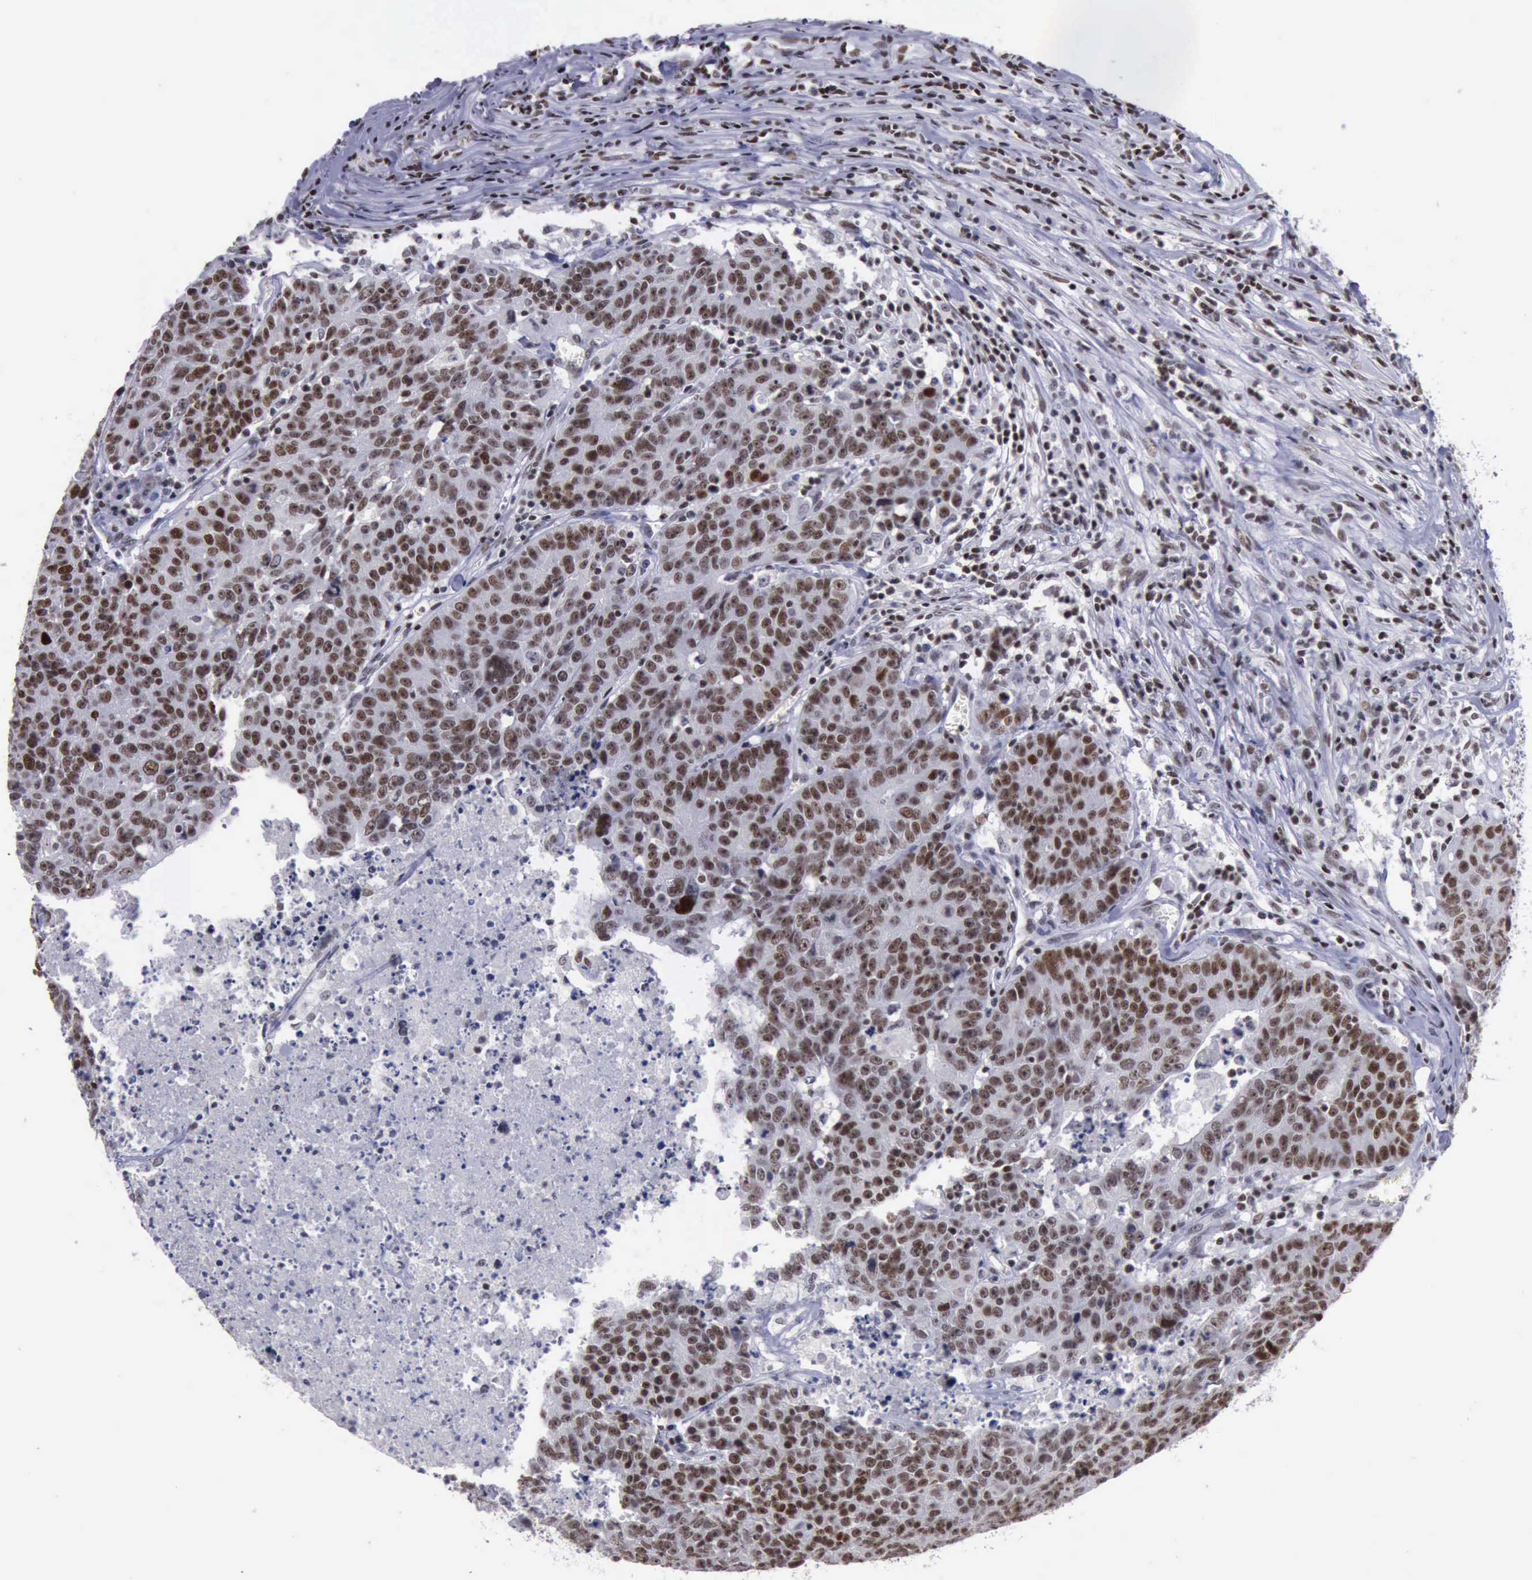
{"staining": {"intensity": "strong", "quantity": ">75%", "location": "nuclear"}, "tissue": "colorectal cancer", "cell_type": "Tumor cells", "image_type": "cancer", "snomed": [{"axis": "morphology", "description": "Adenocarcinoma, NOS"}, {"axis": "topography", "description": "Colon"}], "caption": "A high-resolution image shows immunohistochemistry staining of colorectal adenocarcinoma, which demonstrates strong nuclear positivity in approximately >75% of tumor cells.", "gene": "YY1", "patient": {"sex": "female", "age": 53}}